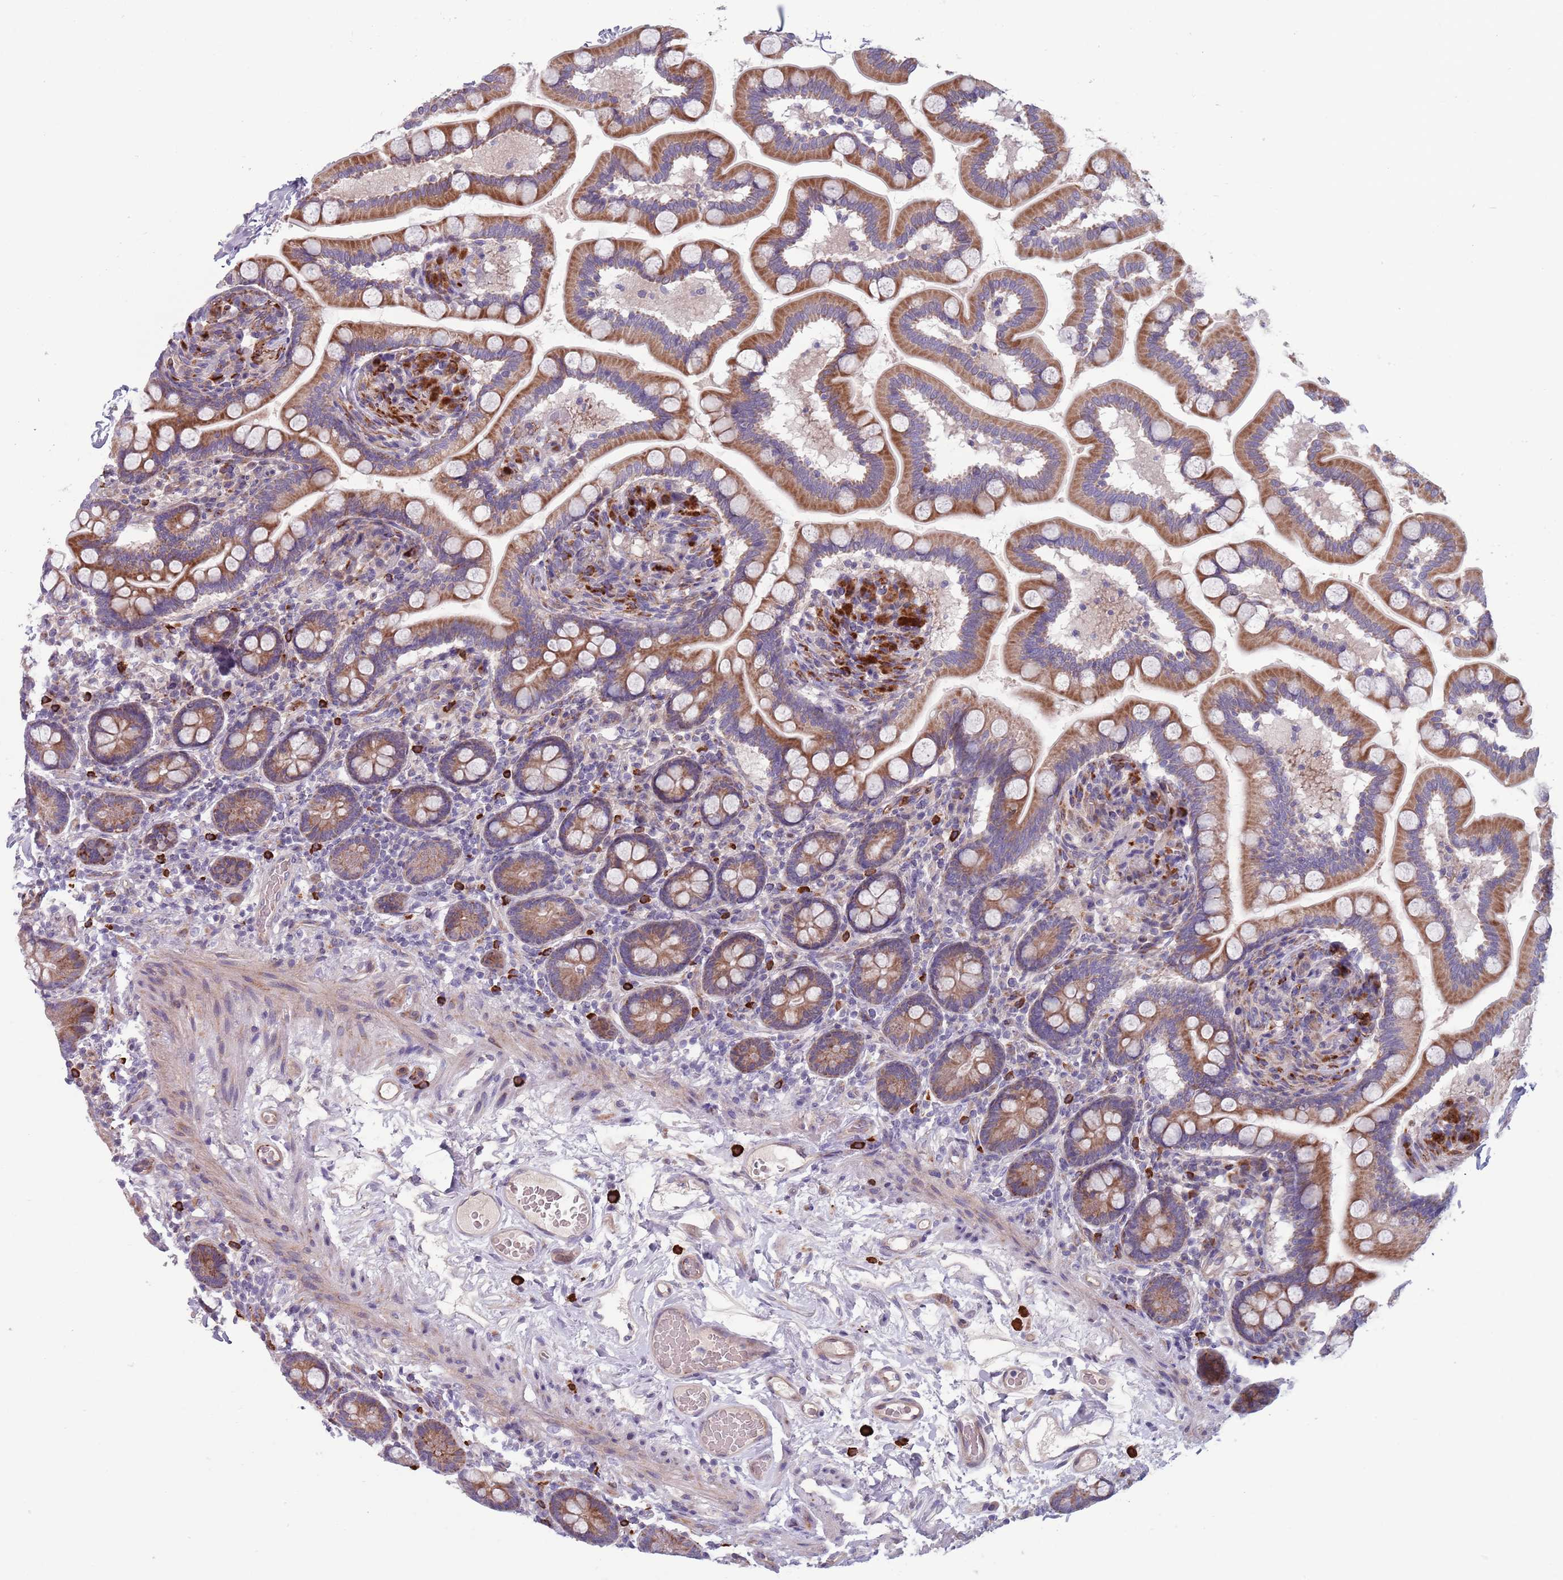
{"staining": {"intensity": "strong", "quantity": "25%-75%", "location": "cytoplasmic/membranous"}, "tissue": "small intestine", "cell_type": "Glandular cells", "image_type": "normal", "snomed": [{"axis": "morphology", "description": "Normal tissue, NOS"}, {"axis": "topography", "description": "Small intestine"}], "caption": "Immunohistochemical staining of normal human small intestine demonstrates strong cytoplasmic/membranous protein positivity in about 25%-75% of glandular cells. (IHC, brightfield microscopy, high magnification).", "gene": "TYW1B", "patient": {"sex": "female", "age": 64}}